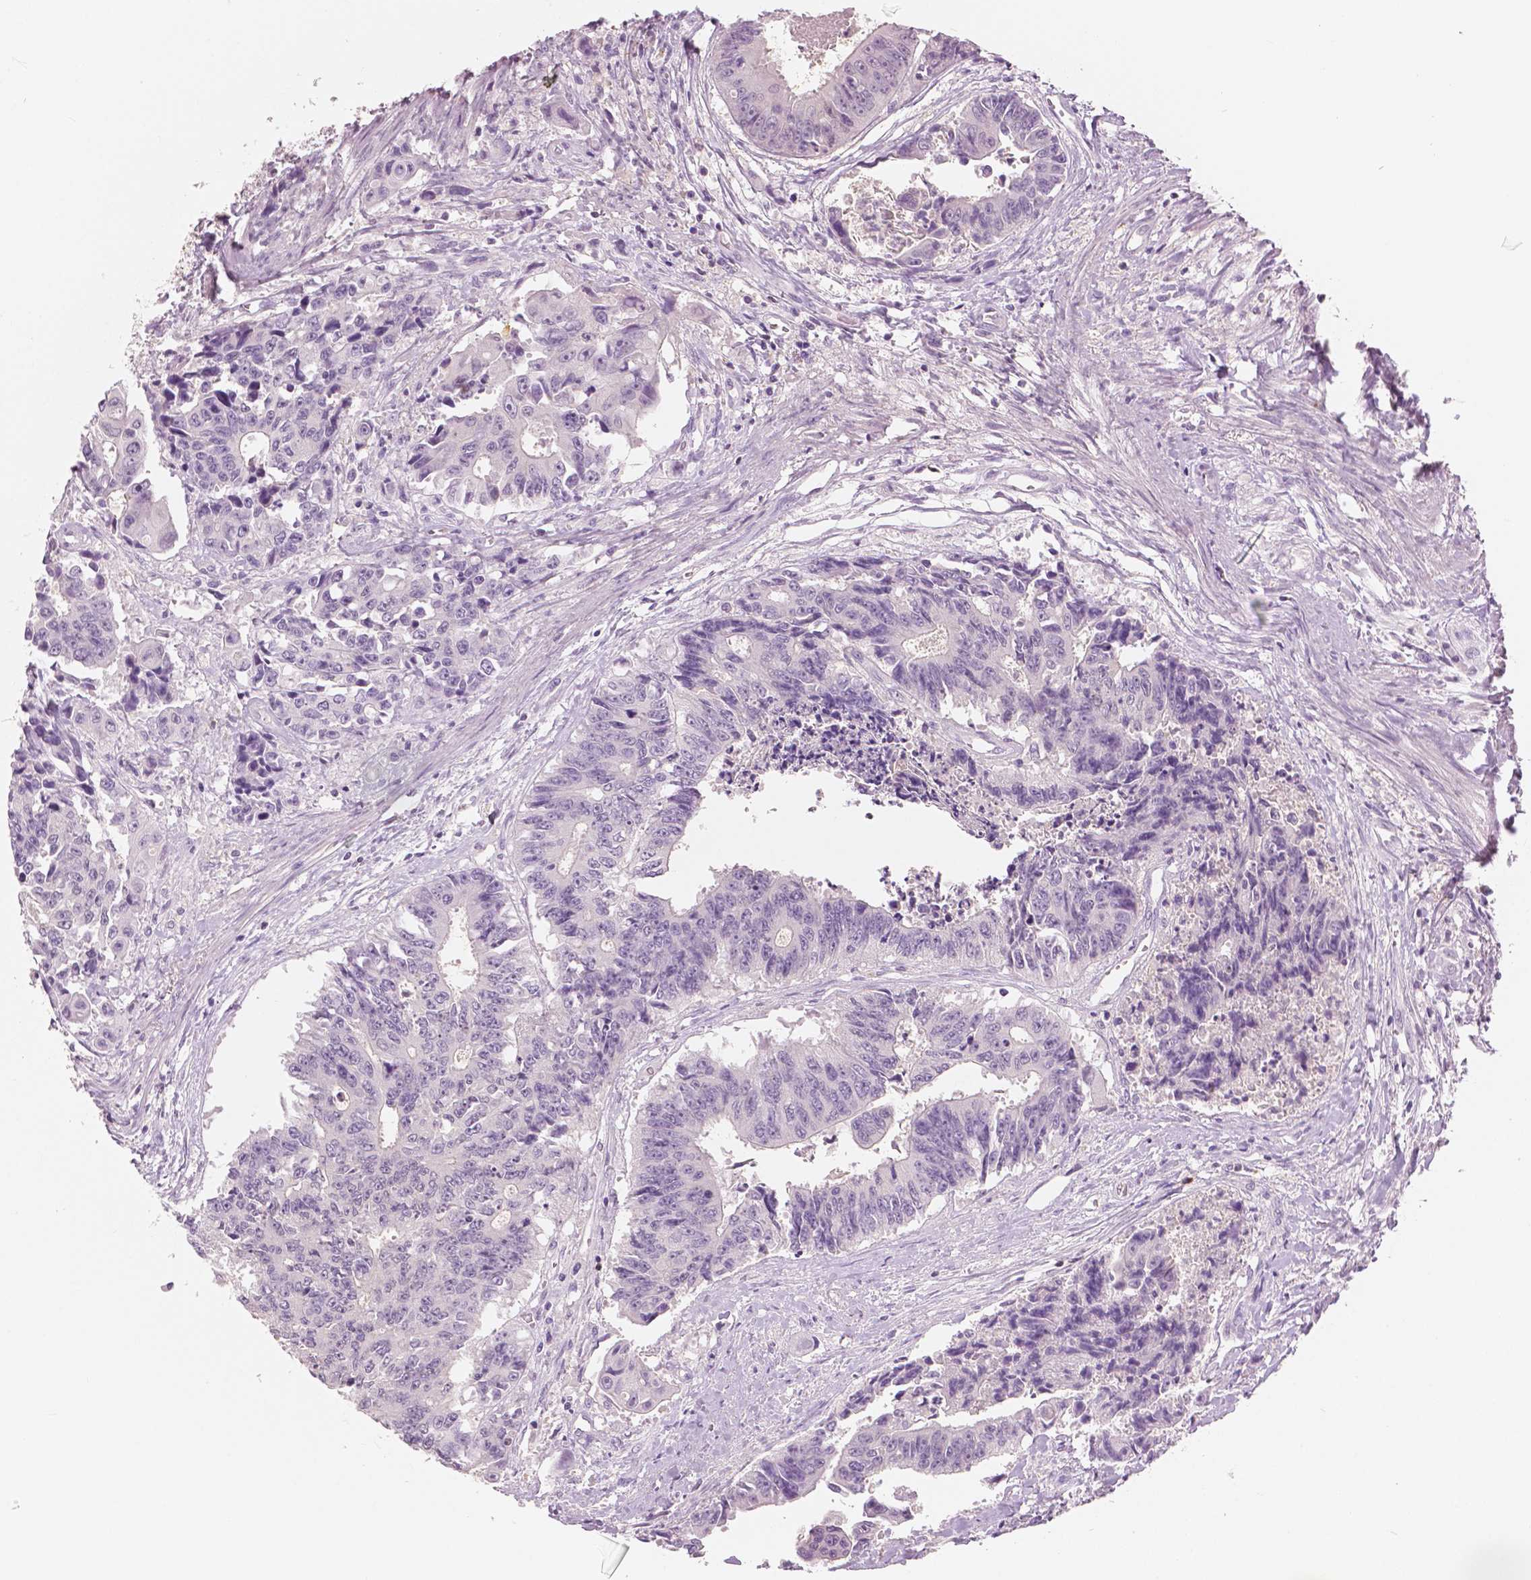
{"staining": {"intensity": "negative", "quantity": "none", "location": "none"}, "tissue": "colorectal cancer", "cell_type": "Tumor cells", "image_type": "cancer", "snomed": [{"axis": "morphology", "description": "Adenocarcinoma, NOS"}, {"axis": "topography", "description": "Rectum"}], "caption": "High power microscopy photomicrograph of an IHC photomicrograph of adenocarcinoma (colorectal), revealing no significant expression in tumor cells.", "gene": "GALM", "patient": {"sex": "male", "age": 54}}